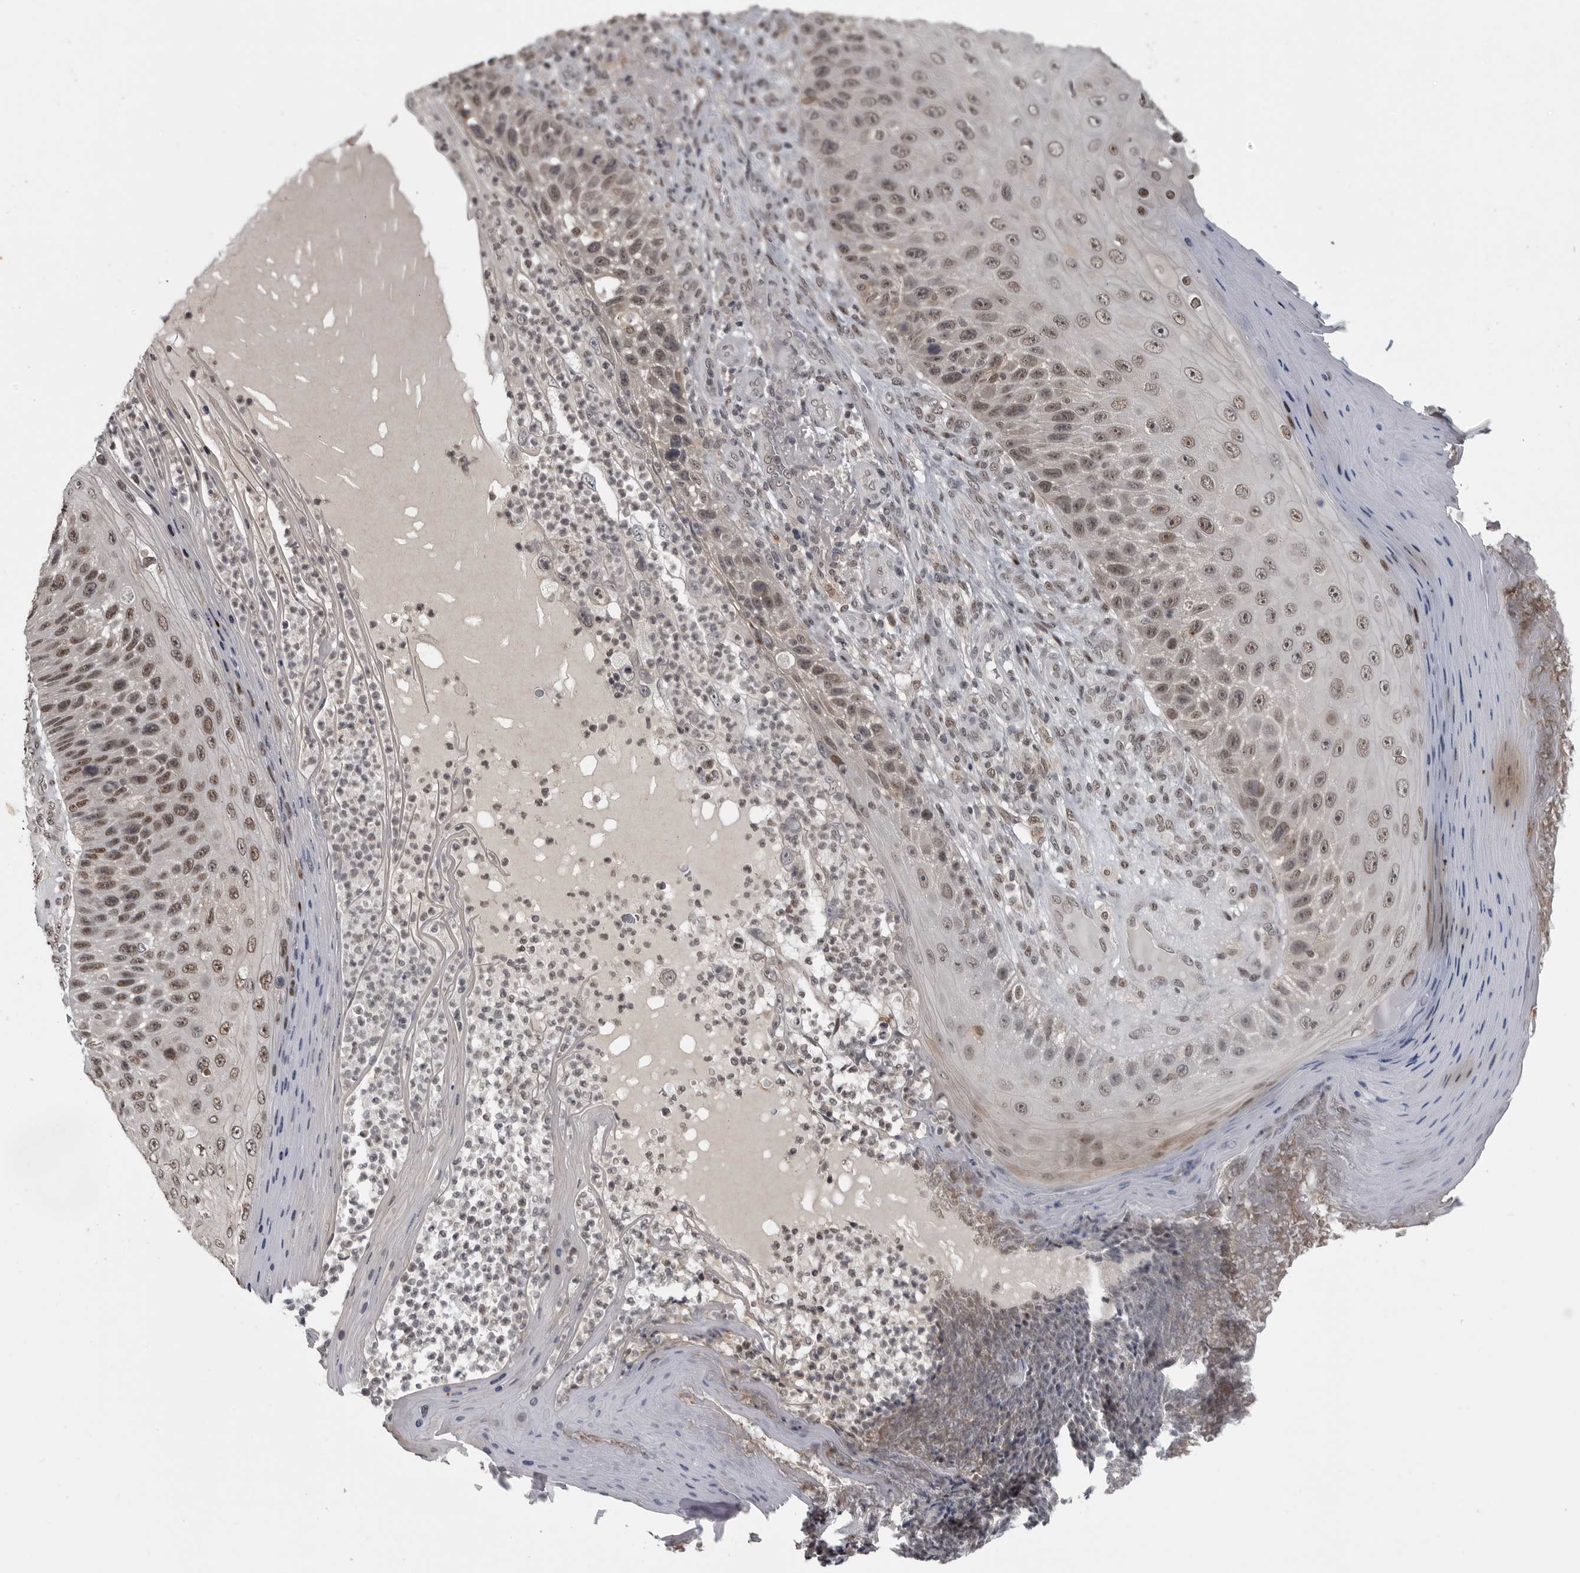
{"staining": {"intensity": "moderate", "quantity": ">75%", "location": "nuclear"}, "tissue": "skin cancer", "cell_type": "Tumor cells", "image_type": "cancer", "snomed": [{"axis": "morphology", "description": "Squamous cell carcinoma, NOS"}, {"axis": "topography", "description": "Skin"}], "caption": "Approximately >75% of tumor cells in skin cancer (squamous cell carcinoma) demonstrate moderate nuclear protein positivity as visualized by brown immunohistochemical staining.", "gene": "C8orf58", "patient": {"sex": "female", "age": 88}}